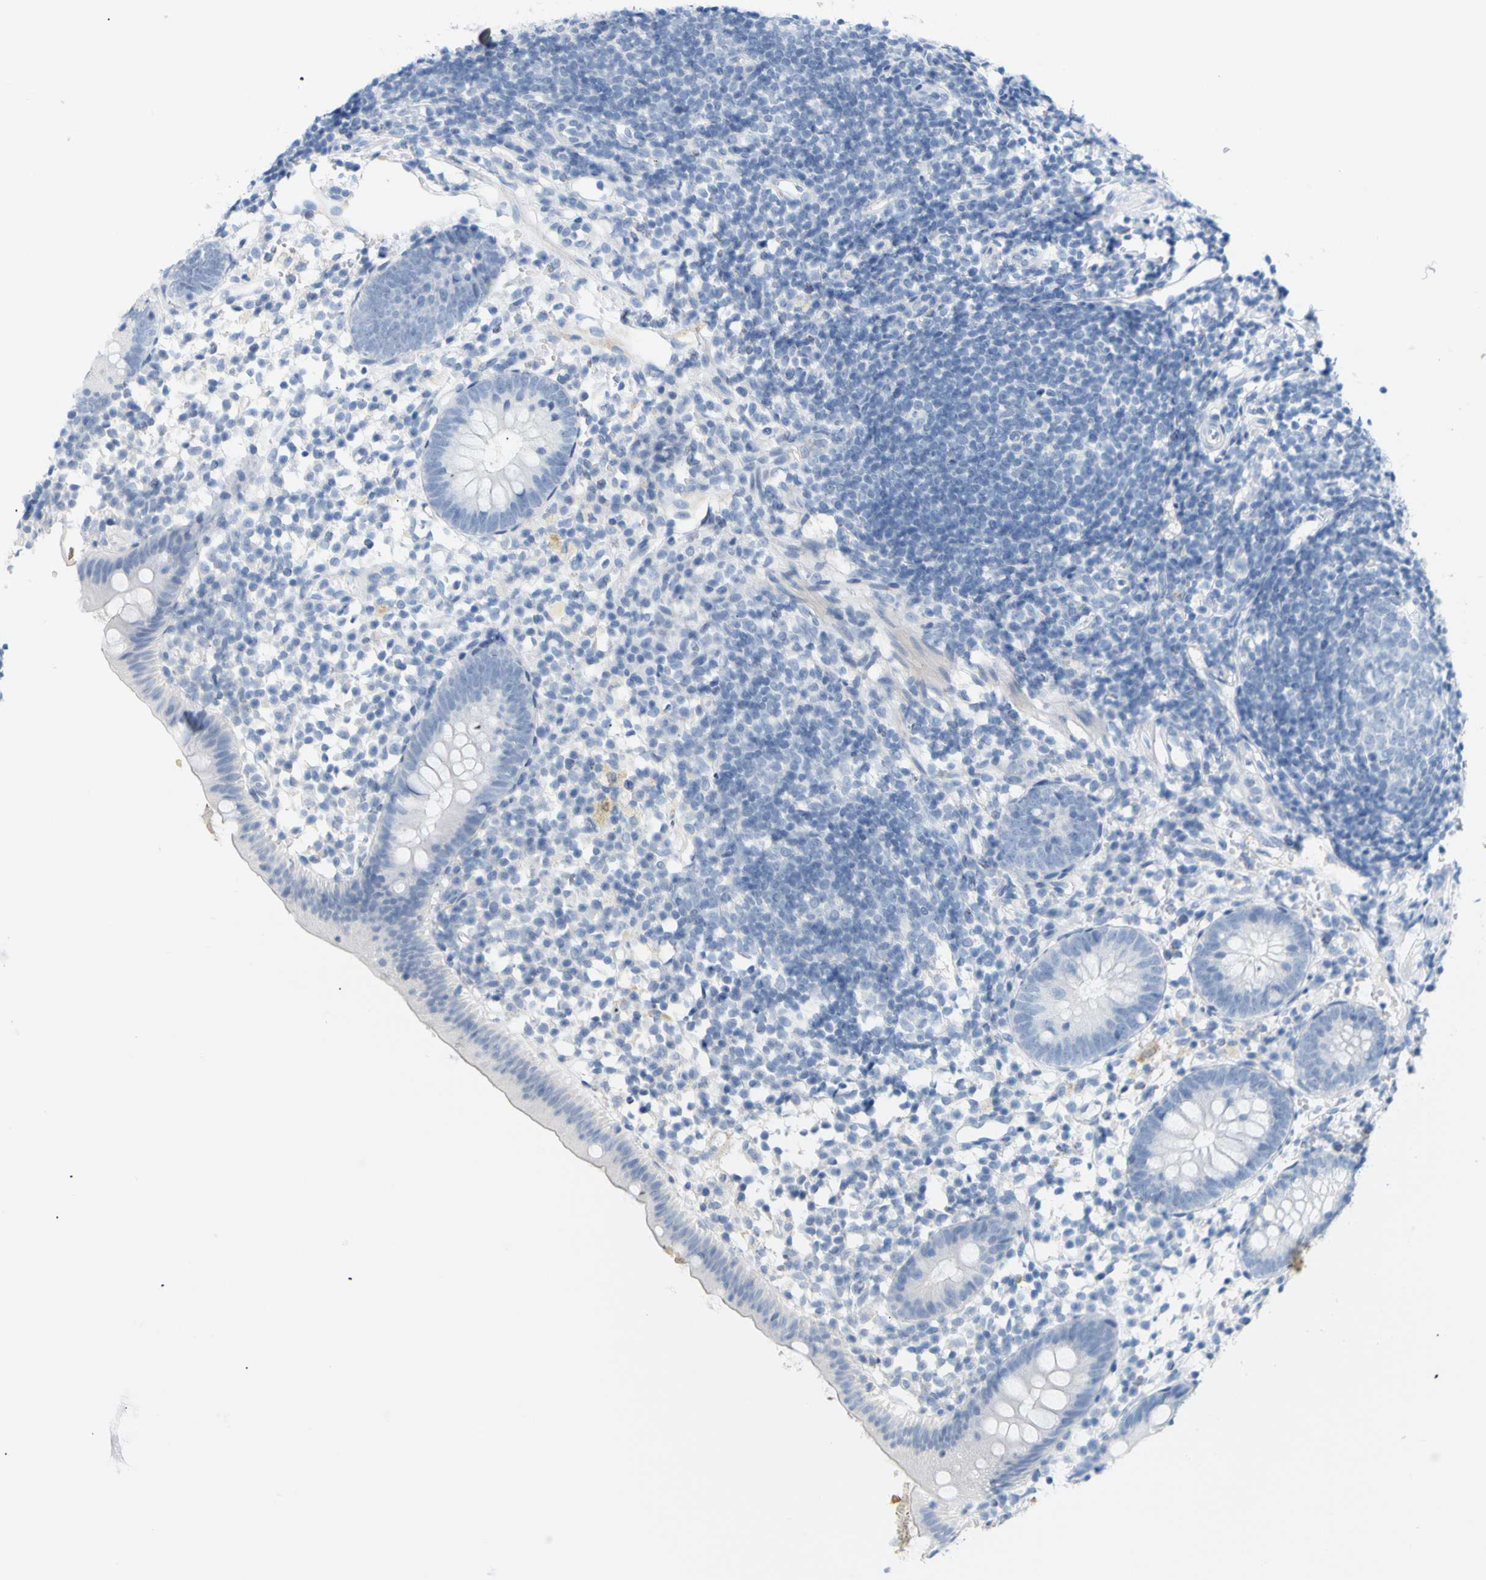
{"staining": {"intensity": "negative", "quantity": "none", "location": "none"}, "tissue": "appendix", "cell_type": "Glandular cells", "image_type": "normal", "snomed": [{"axis": "morphology", "description": "Normal tissue, NOS"}, {"axis": "topography", "description": "Appendix"}], "caption": "An immunohistochemistry (IHC) photomicrograph of unremarkable appendix is shown. There is no staining in glandular cells of appendix.", "gene": "OPN1SW", "patient": {"sex": "female", "age": 20}}